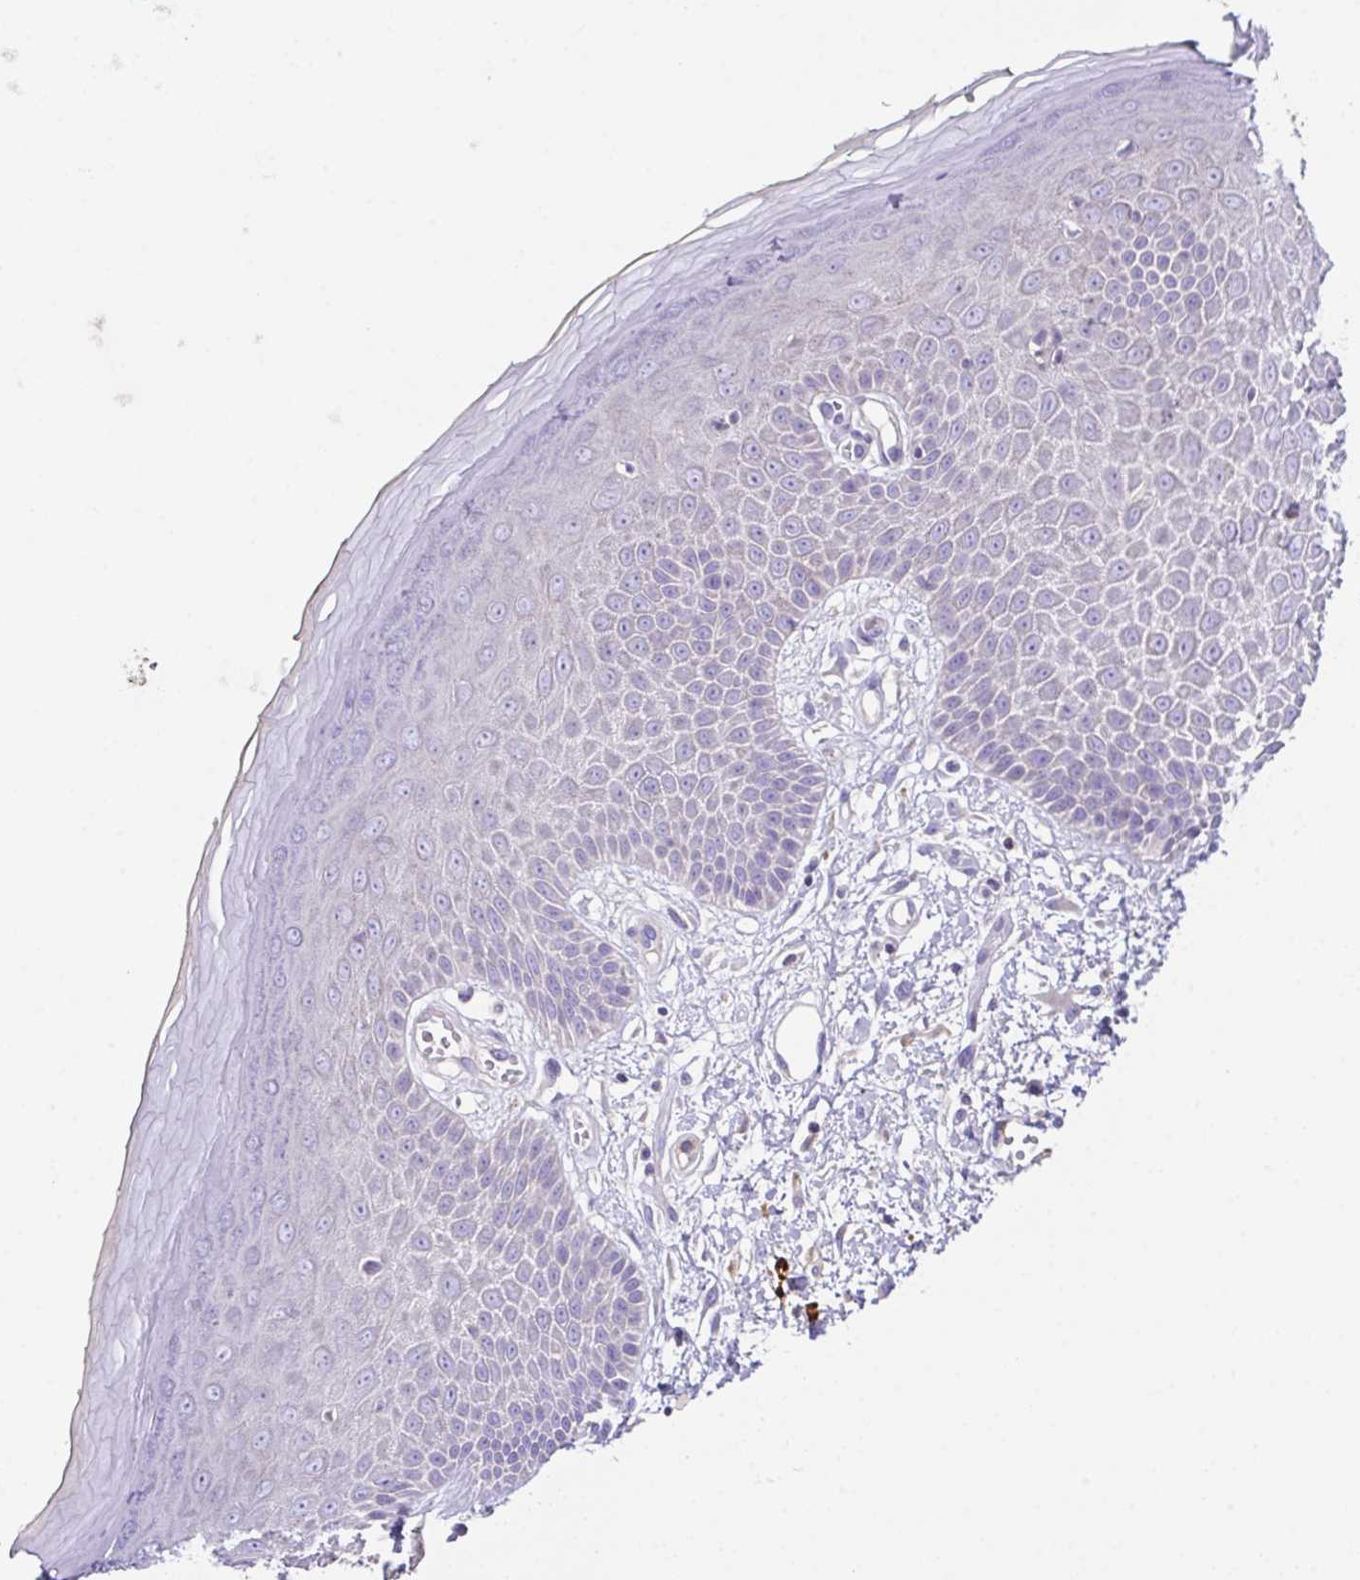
{"staining": {"intensity": "negative", "quantity": "none", "location": "none"}, "tissue": "skin", "cell_type": "Epidermal cells", "image_type": "normal", "snomed": [{"axis": "morphology", "description": "Normal tissue, NOS"}, {"axis": "topography", "description": "Anal"}, {"axis": "topography", "description": "Peripheral nerve tissue"}], "caption": "Epidermal cells show no significant protein staining in unremarkable skin. (Brightfield microscopy of DAB IHC at high magnification).", "gene": "MARCO", "patient": {"sex": "male", "age": 78}}